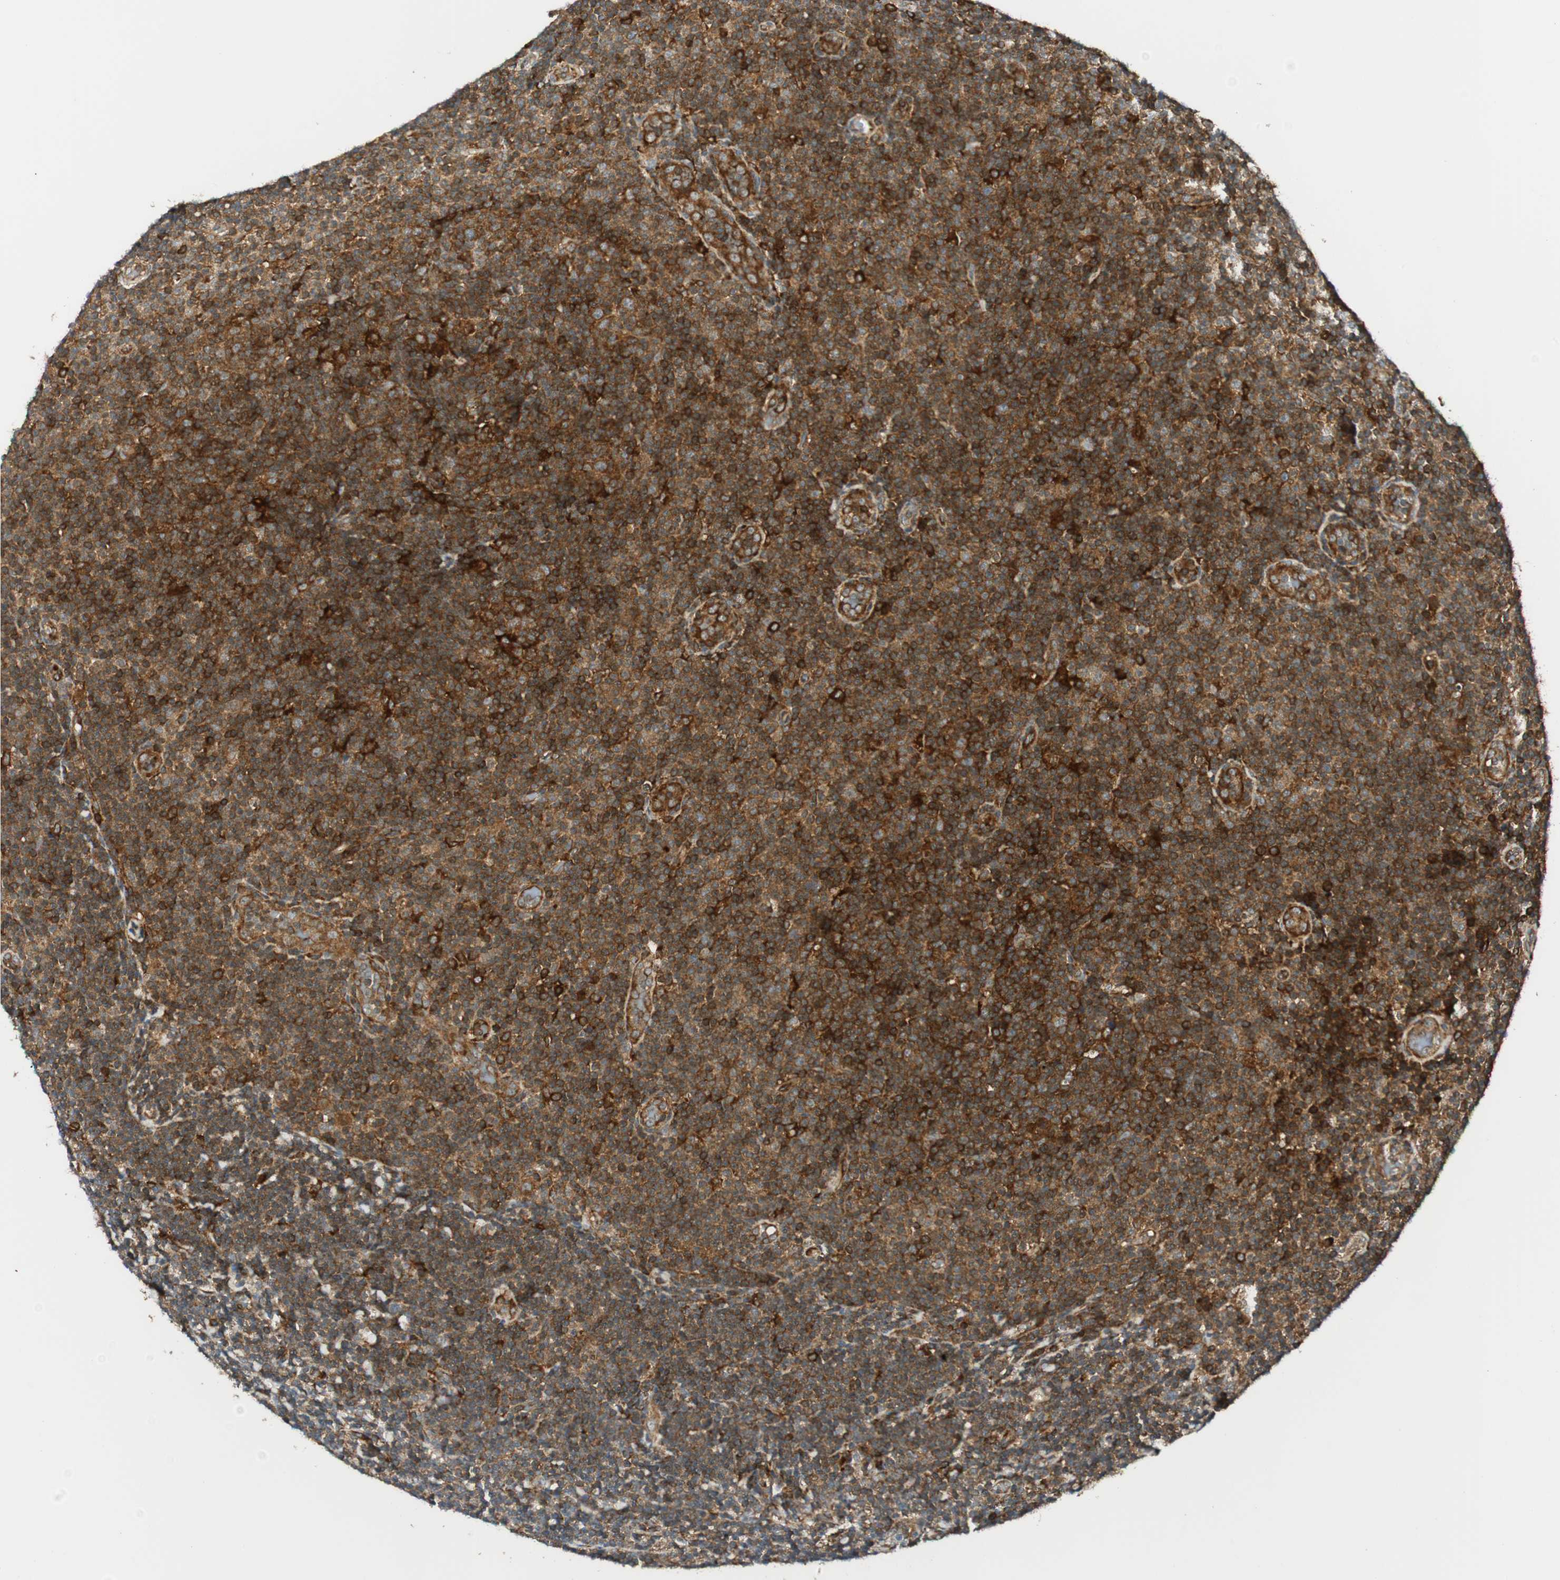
{"staining": {"intensity": "strong", "quantity": ">75%", "location": "cytoplasmic/membranous"}, "tissue": "lymphoma", "cell_type": "Tumor cells", "image_type": "cancer", "snomed": [{"axis": "morphology", "description": "Malignant lymphoma, non-Hodgkin's type, Low grade"}, {"axis": "topography", "description": "Lymph node"}], "caption": "A brown stain shows strong cytoplasmic/membranous staining of a protein in human low-grade malignant lymphoma, non-Hodgkin's type tumor cells.", "gene": "ABI1", "patient": {"sex": "male", "age": 83}}